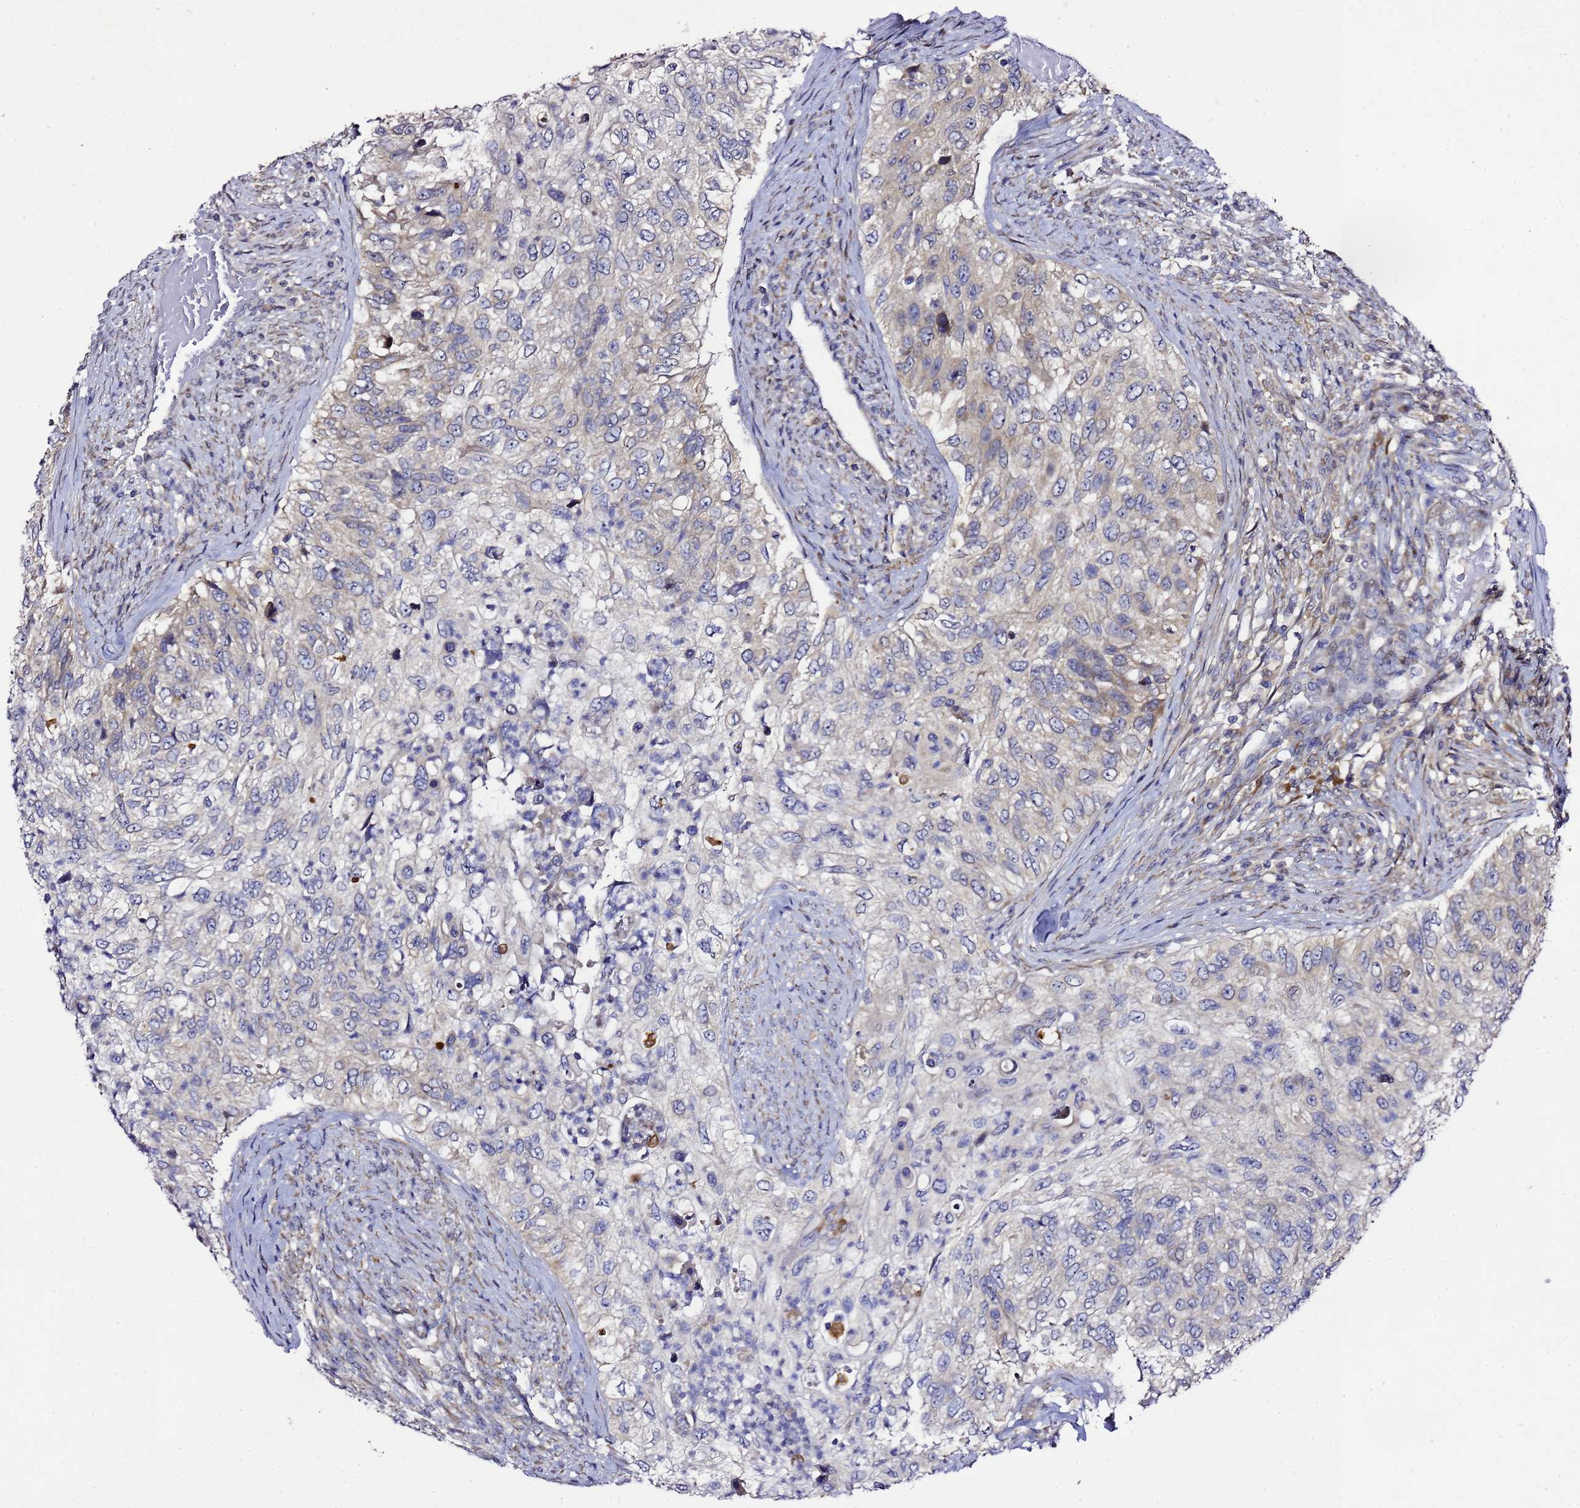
{"staining": {"intensity": "negative", "quantity": "none", "location": "none"}, "tissue": "urothelial cancer", "cell_type": "Tumor cells", "image_type": "cancer", "snomed": [{"axis": "morphology", "description": "Urothelial carcinoma, High grade"}, {"axis": "topography", "description": "Urinary bladder"}], "caption": "An immunohistochemistry micrograph of urothelial carcinoma (high-grade) is shown. There is no staining in tumor cells of urothelial carcinoma (high-grade).", "gene": "ALG3", "patient": {"sex": "female", "age": 60}}